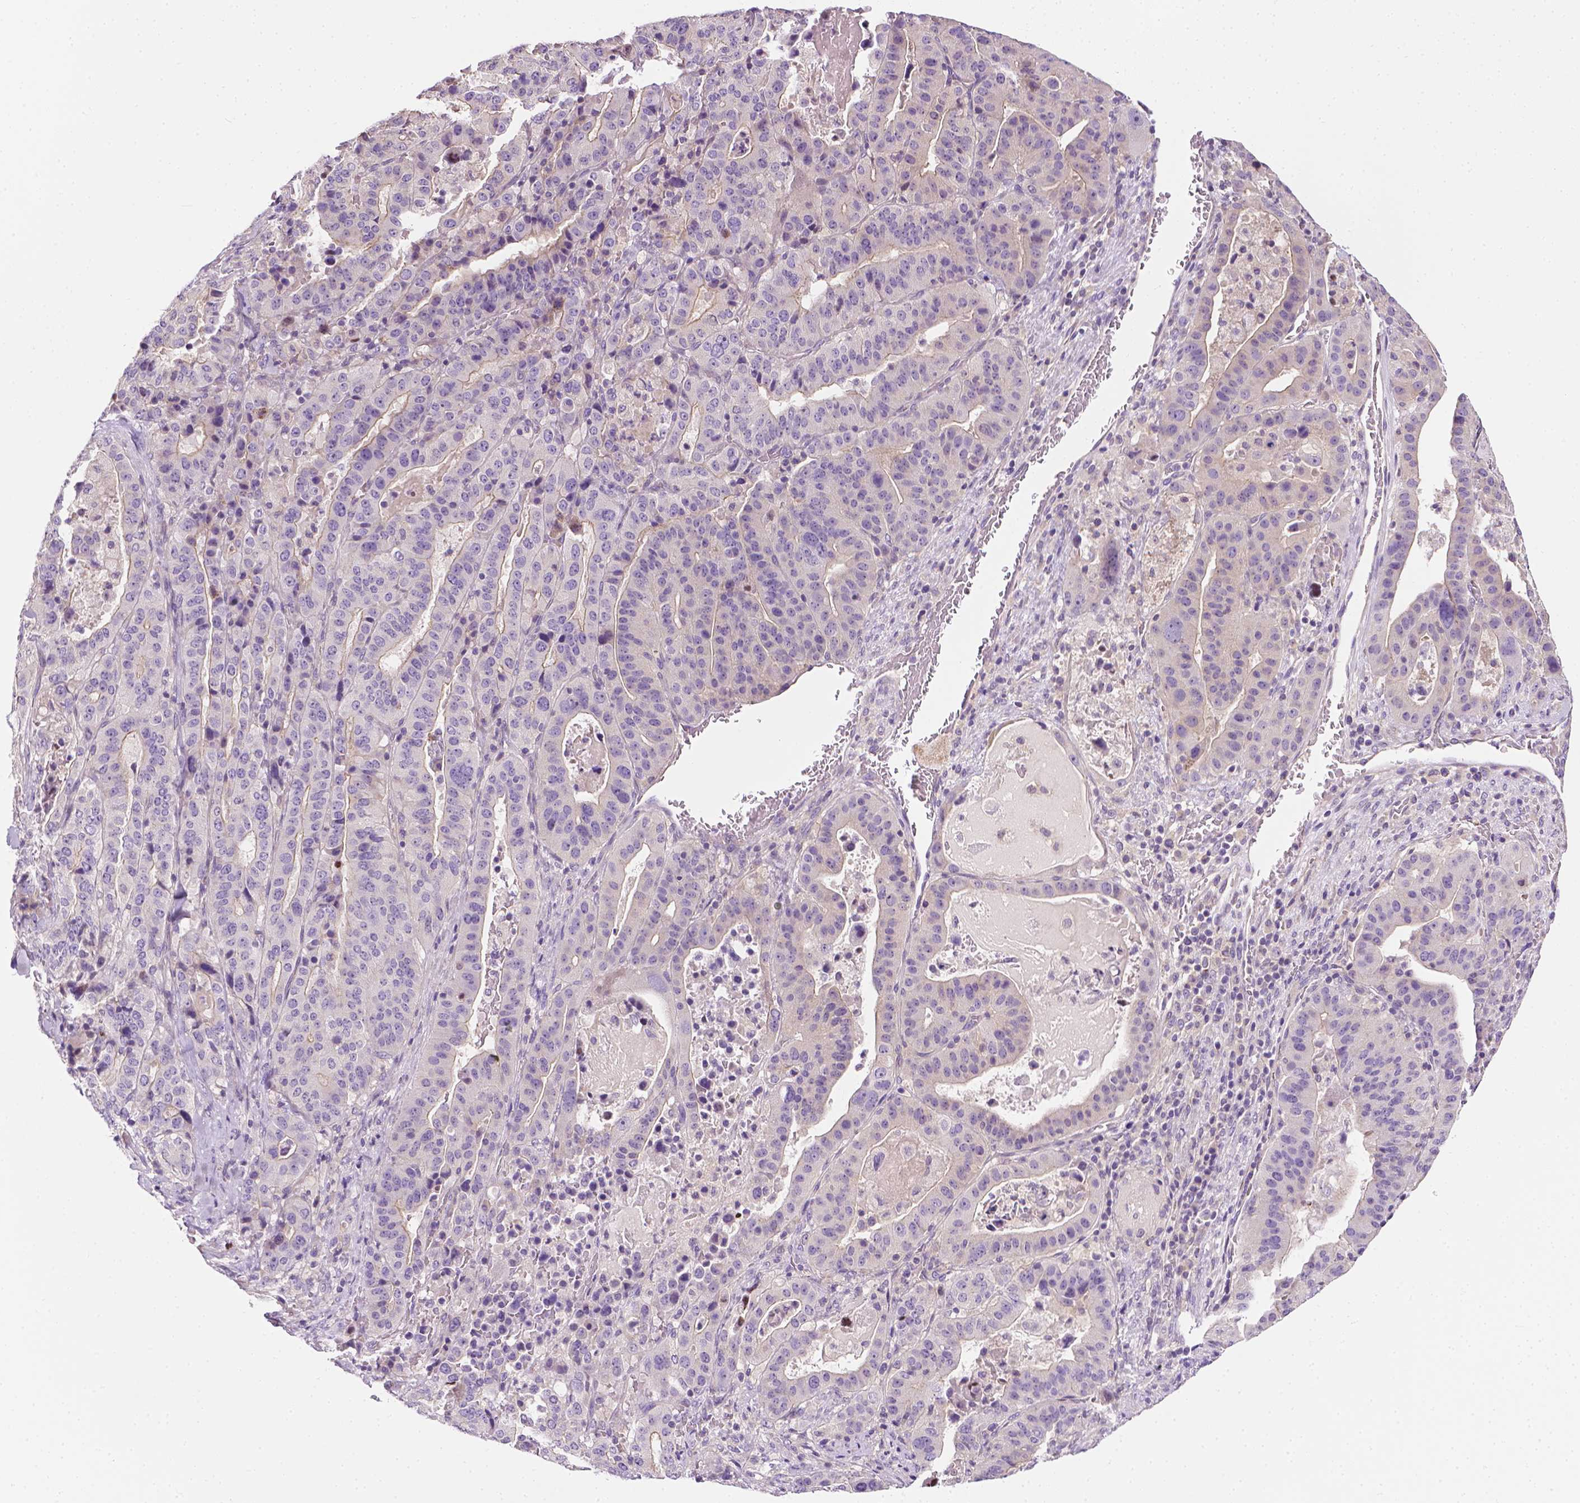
{"staining": {"intensity": "negative", "quantity": "none", "location": "none"}, "tissue": "stomach cancer", "cell_type": "Tumor cells", "image_type": "cancer", "snomed": [{"axis": "morphology", "description": "Adenocarcinoma, NOS"}, {"axis": "topography", "description": "Stomach"}], "caption": "Tumor cells show no significant protein positivity in stomach cancer.", "gene": "MCOLN3", "patient": {"sex": "male", "age": 48}}